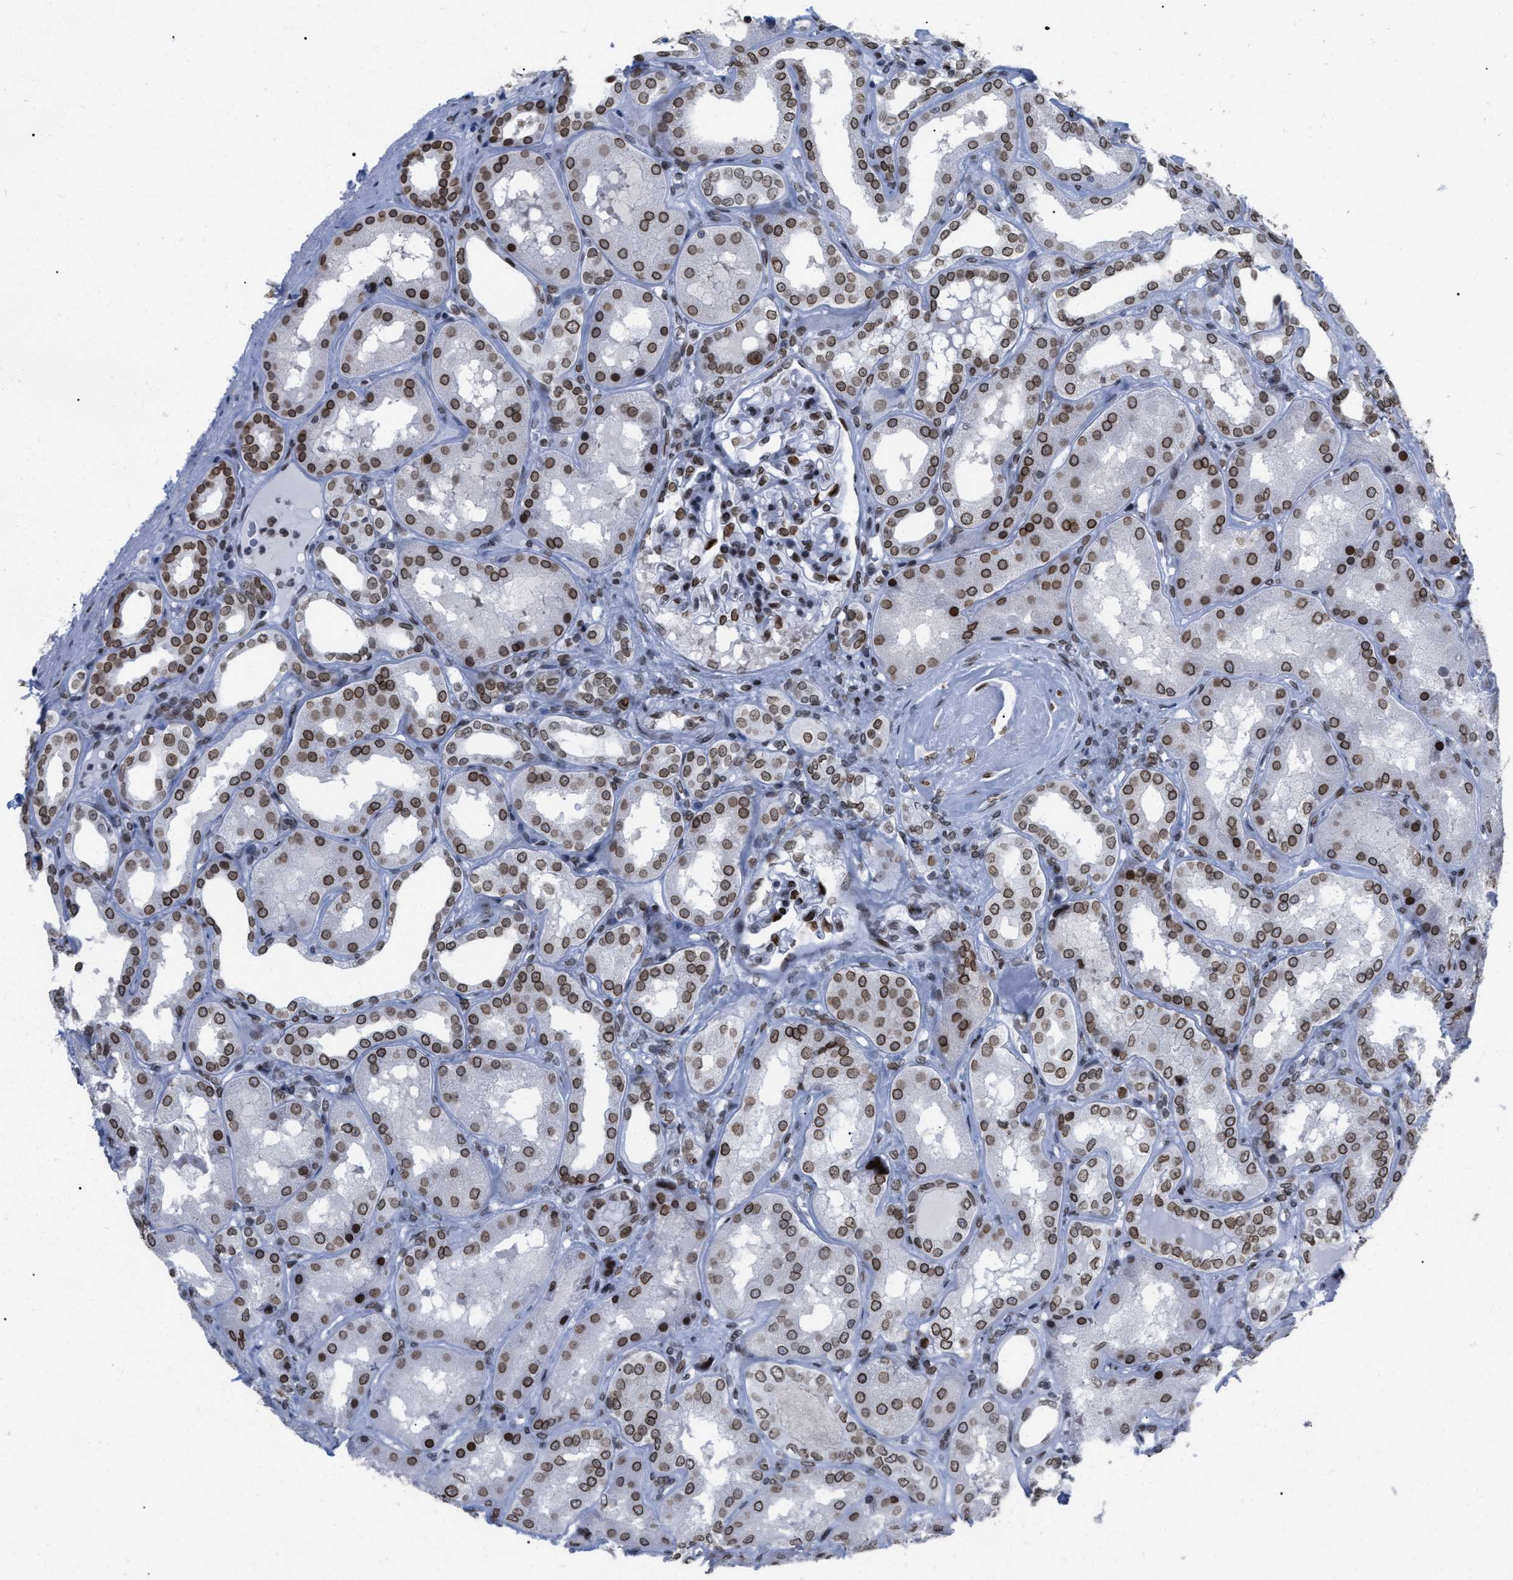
{"staining": {"intensity": "moderate", "quantity": ">75%", "location": "nuclear"}, "tissue": "kidney", "cell_type": "Cells in glomeruli", "image_type": "normal", "snomed": [{"axis": "morphology", "description": "Normal tissue, NOS"}, {"axis": "topography", "description": "Kidney"}], "caption": "Protein staining of benign kidney demonstrates moderate nuclear expression in approximately >75% of cells in glomeruli.", "gene": "TPR", "patient": {"sex": "female", "age": 56}}